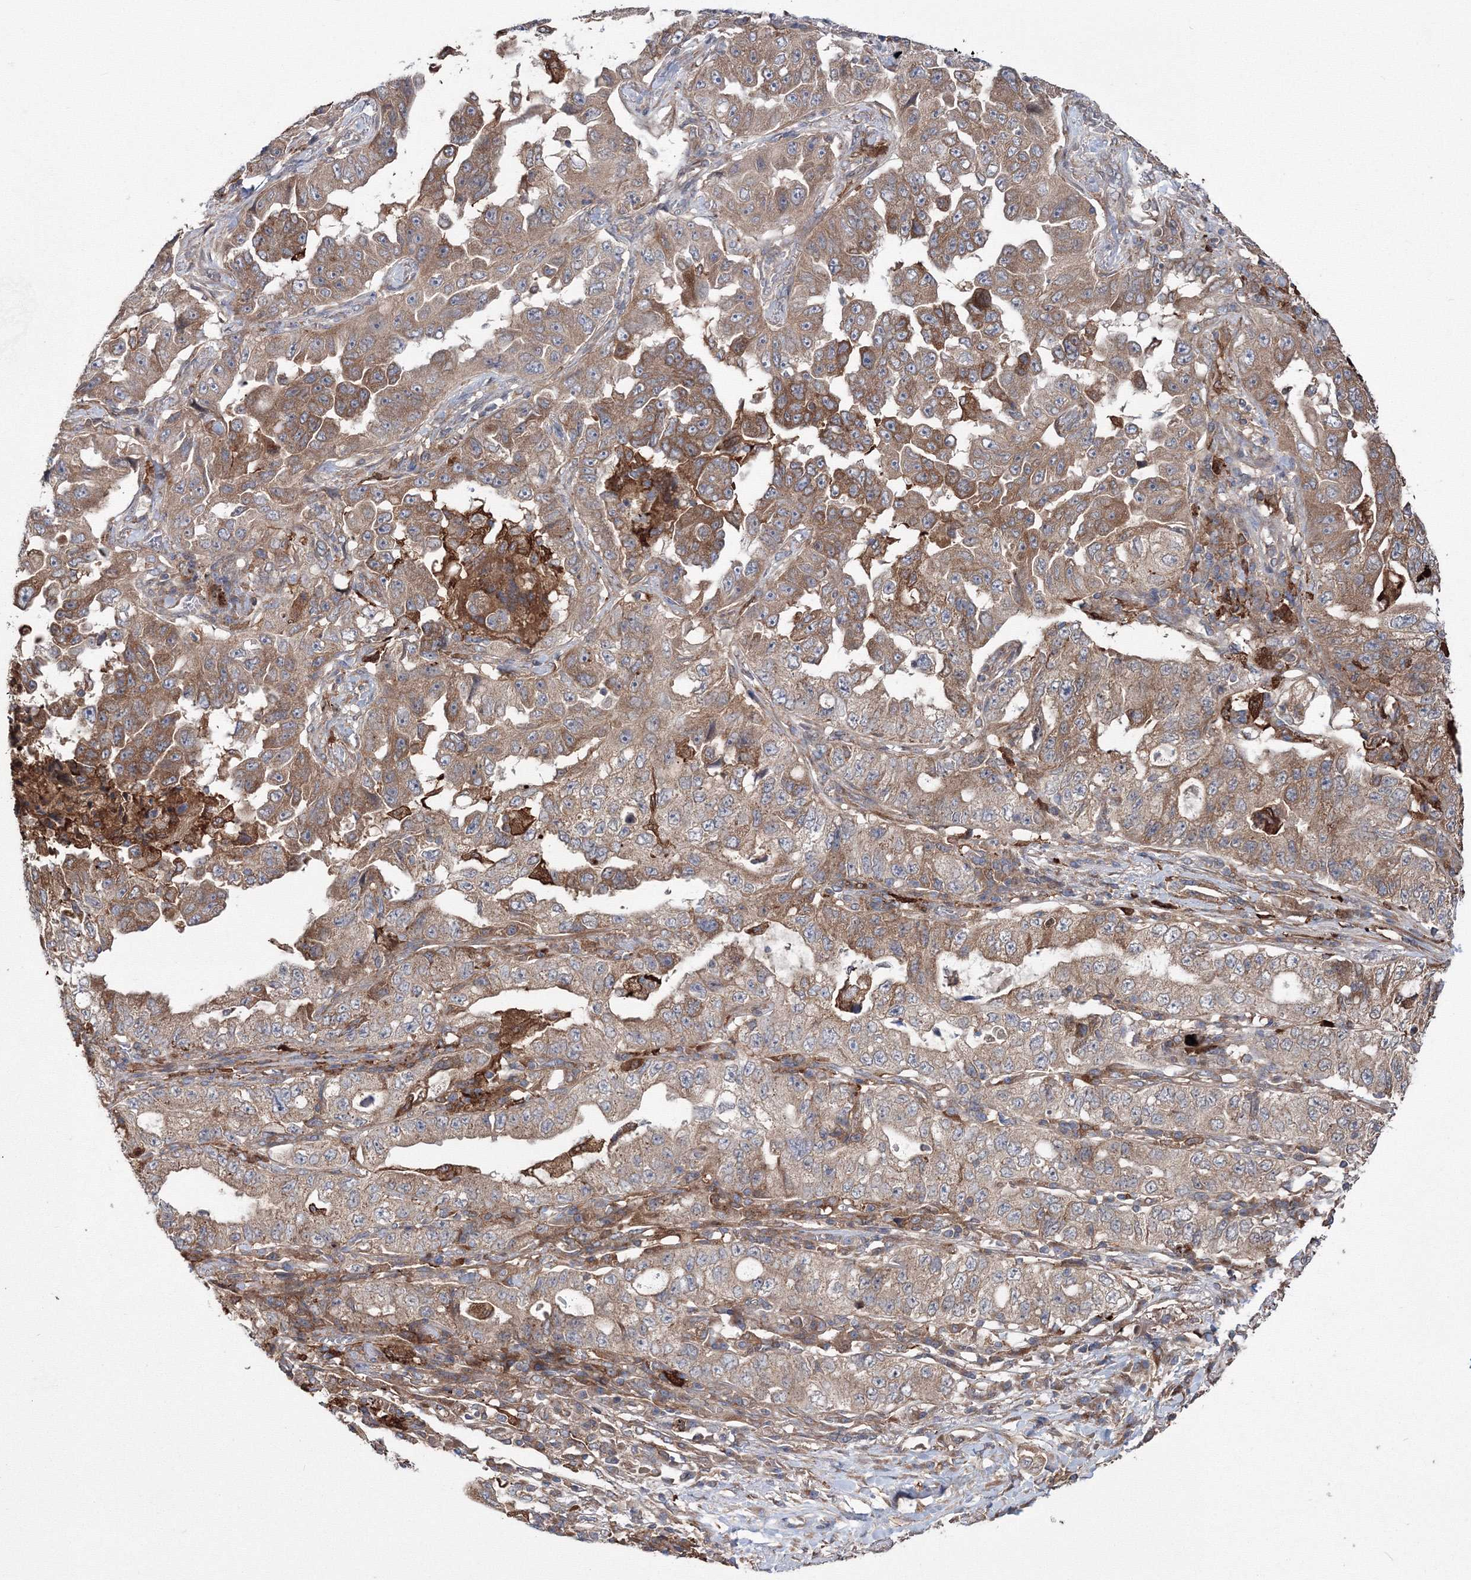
{"staining": {"intensity": "moderate", "quantity": ">75%", "location": "cytoplasmic/membranous"}, "tissue": "lung cancer", "cell_type": "Tumor cells", "image_type": "cancer", "snomed": [{"axis": "morphology", "description": "Adenocarcinoma, NOS"}, {"axis": "topography", "description": "Lung"}], "caption": "This is an image of immunohistochemistry (IHC) staining of adenocarcinoma (lung), which shows moderate staining in the cytoplasmic/membranous of tumor cells.", "gene": "RANBP3L", "patient": {"sex": "female", "age": 51}}